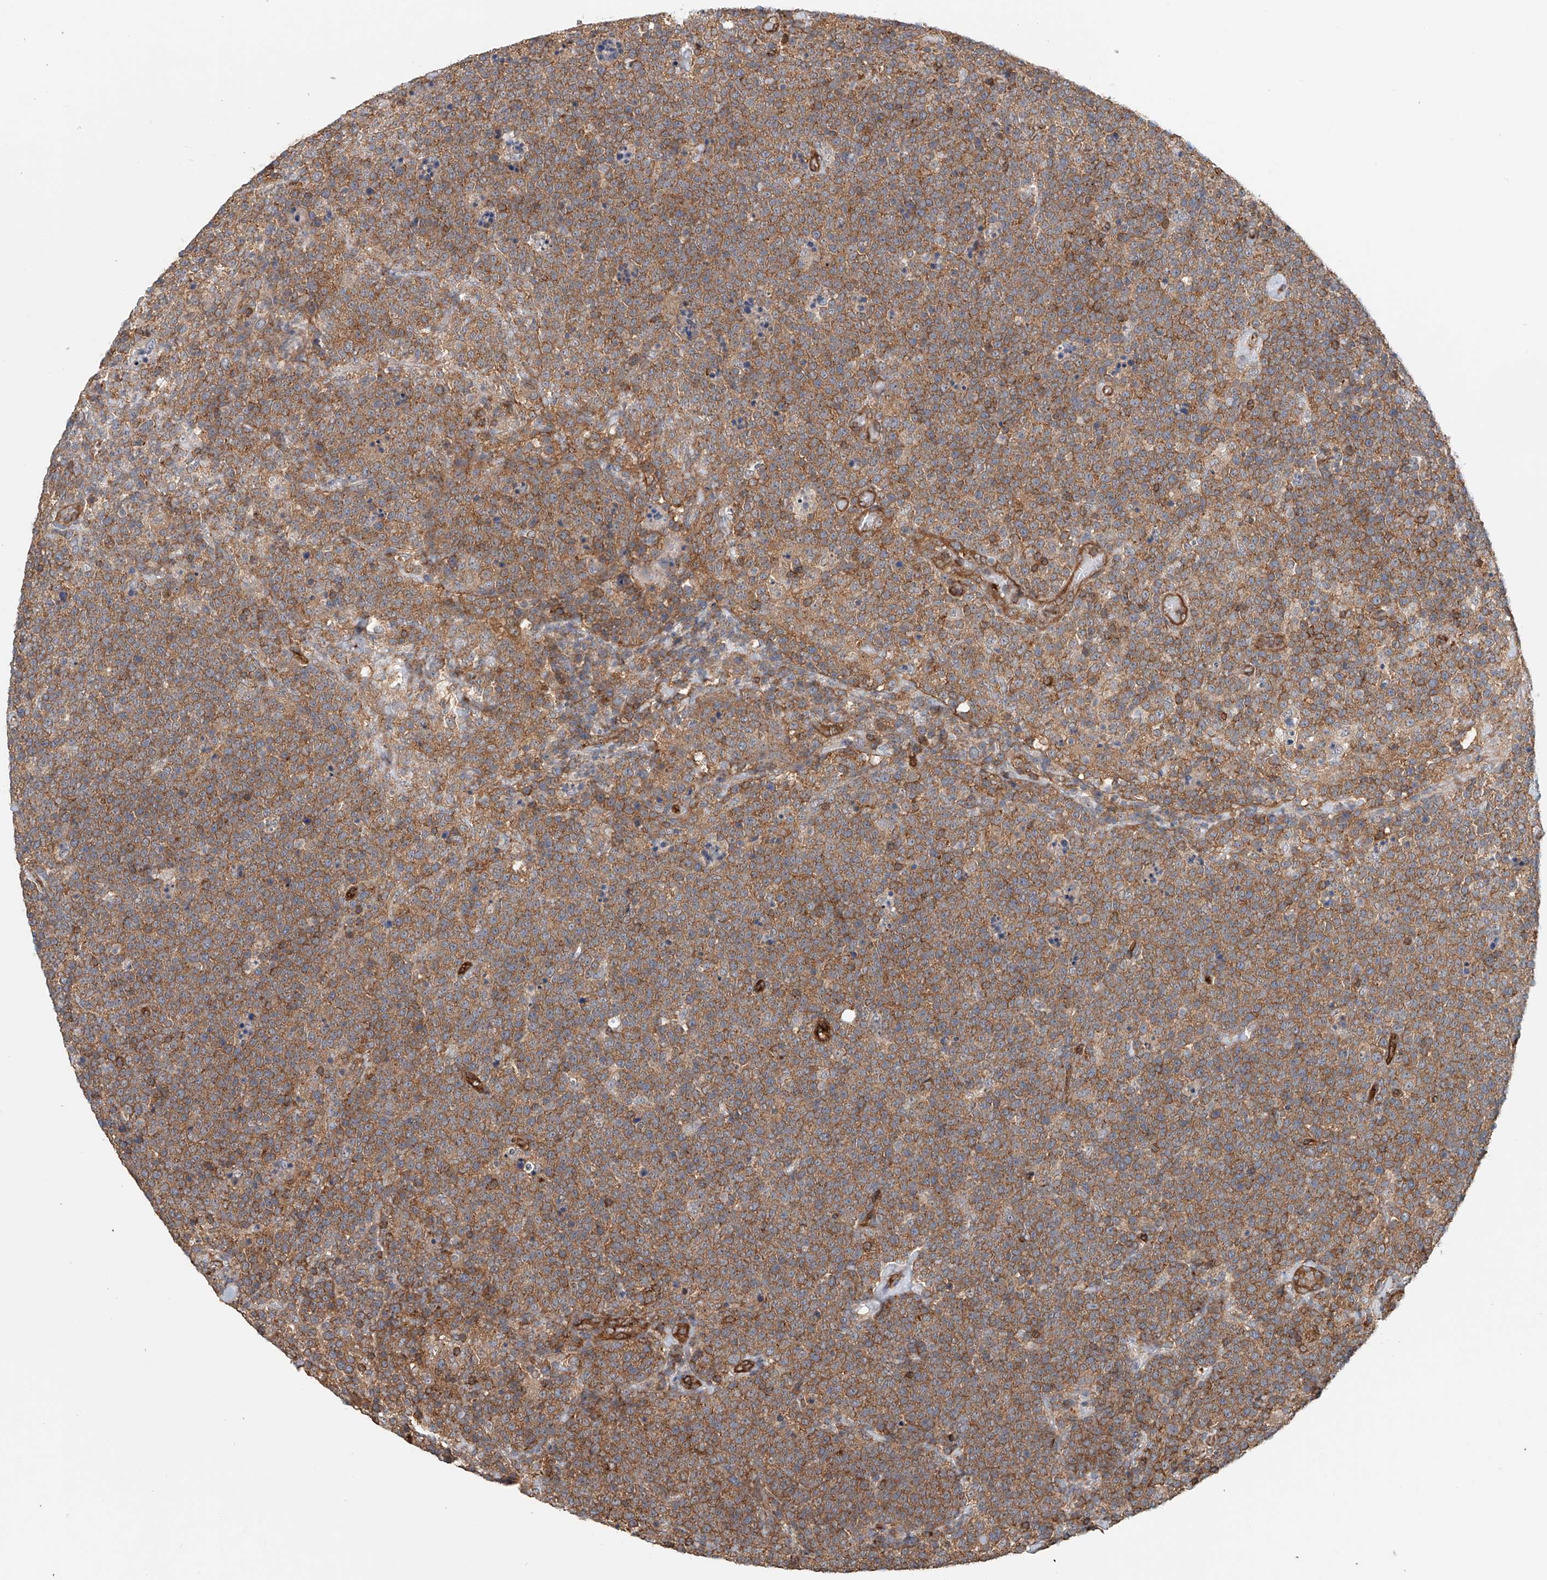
{"staining": {"intensity": "moderate", "quantity": ">75%", "location": "cytoplasmic/membranous"}, "tissue": "lymphoma", "cell_type": "Tumor cells", "image_type": "cancer", "snomed": [{"axis": "morphology", "description": "Malignant lymphoma, non-Hodgkin's type, High grade"}, {"axis": "topography", "description": "Lymph node"}], "caption": "Moderate cytoplasmic/membranous protein staining is identified in approximately >75% of tumor cells in lymphoma.", "gene": "FRYL", "patient": {"sex": "male", "age": 61}}